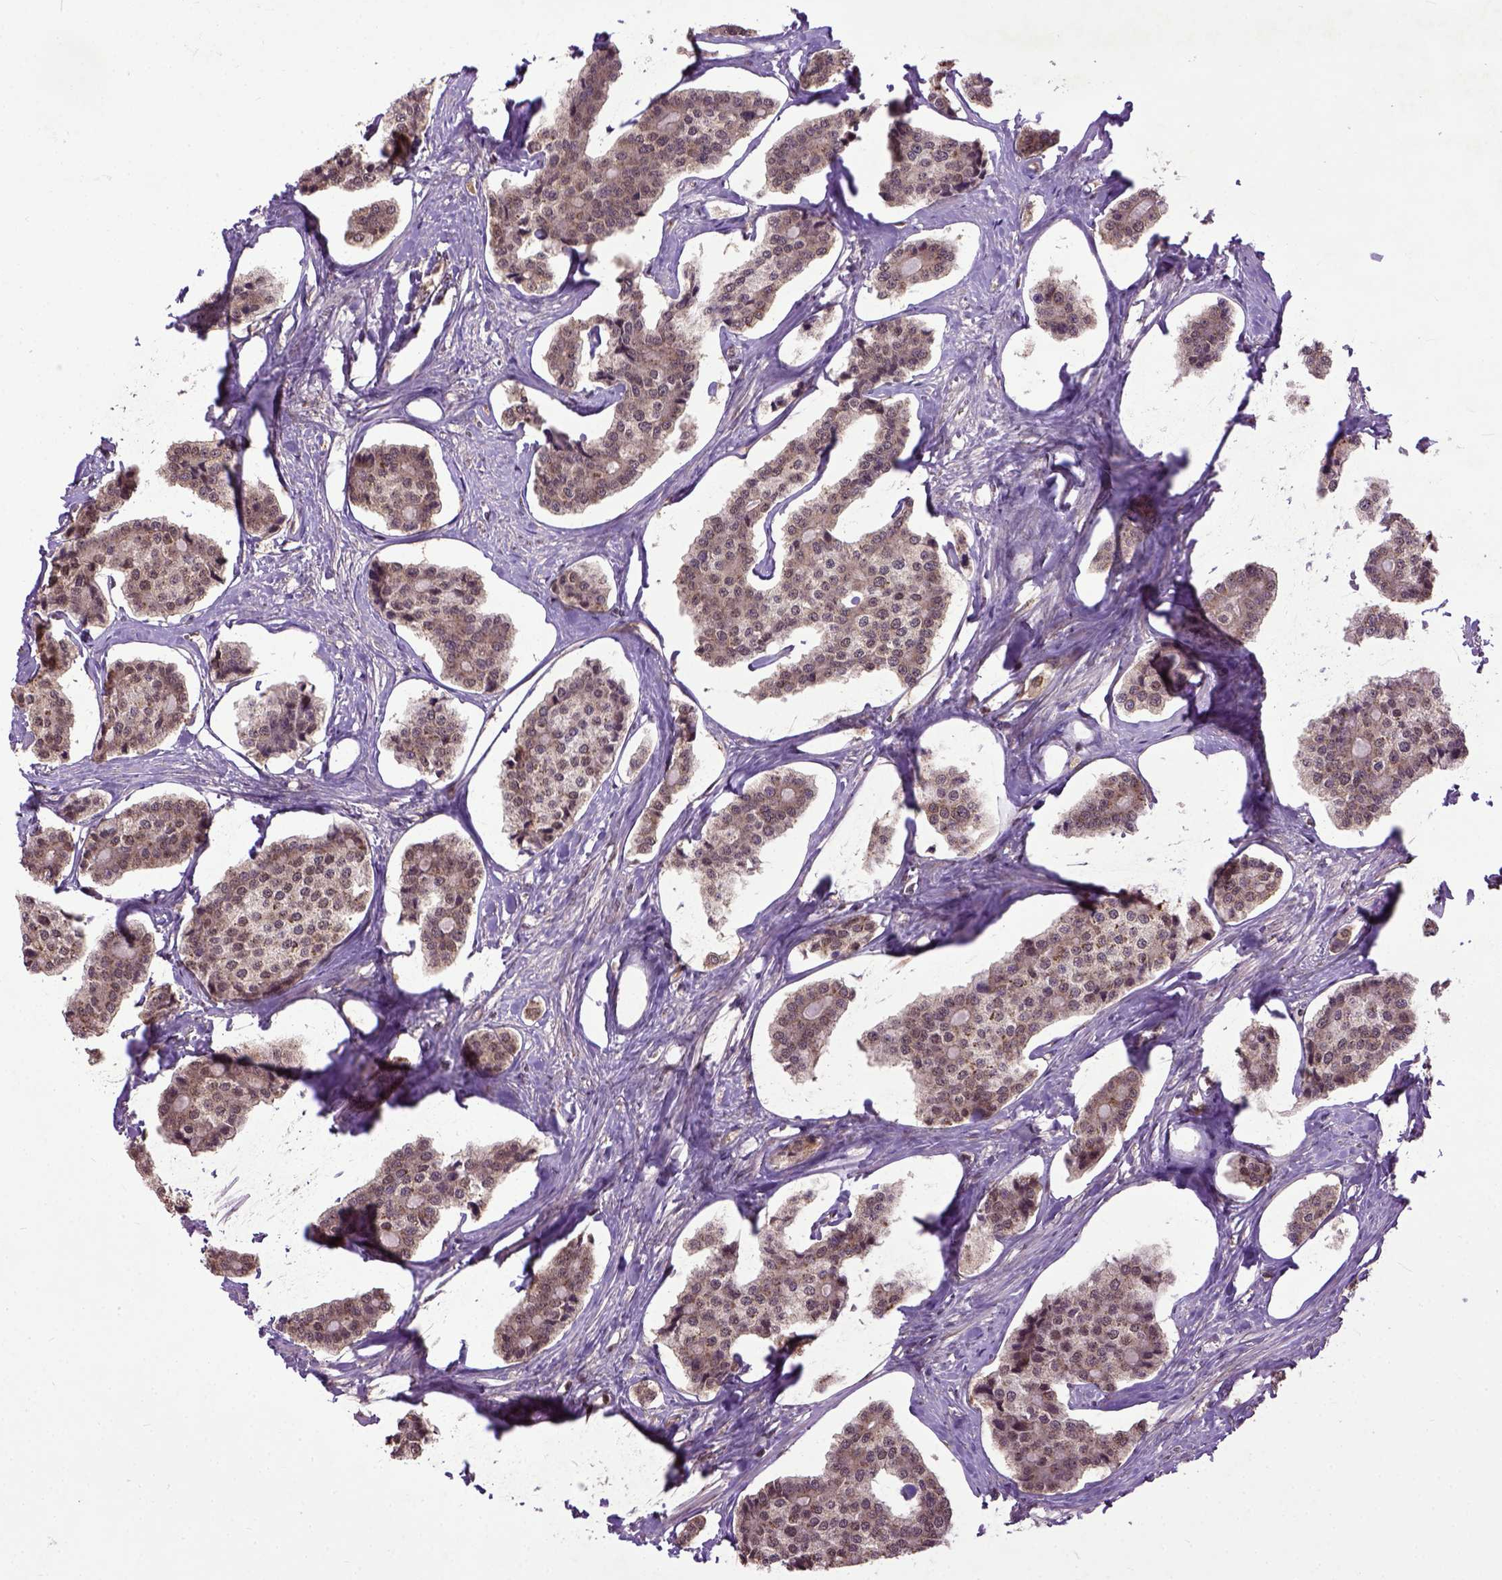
{"staining": {"intensity": "weak", "quantity": ">75%", "location": "cytoplasmic/membranous"}, "tissue": "carcinoid", "cell_type": "Tumor cells", "image_type": "cancer", "snomed": [{"axis": "morphology", "description": "Carcinoid, malignant, NOS"}, {"axis": "topography", "description": "Small intestine"}], "caption": "Immunohistochemical staining of human carcinoid shows low levels of weak cytoplasmic/membranous staining in approximately >75% of tumor cells. (DAB (3,3'-diaminobenzidine) IHC, brown staining for protein, blue staining for nuclei).", "gene": "UBA3", "patient": {"sex": "female", "age": 65}}